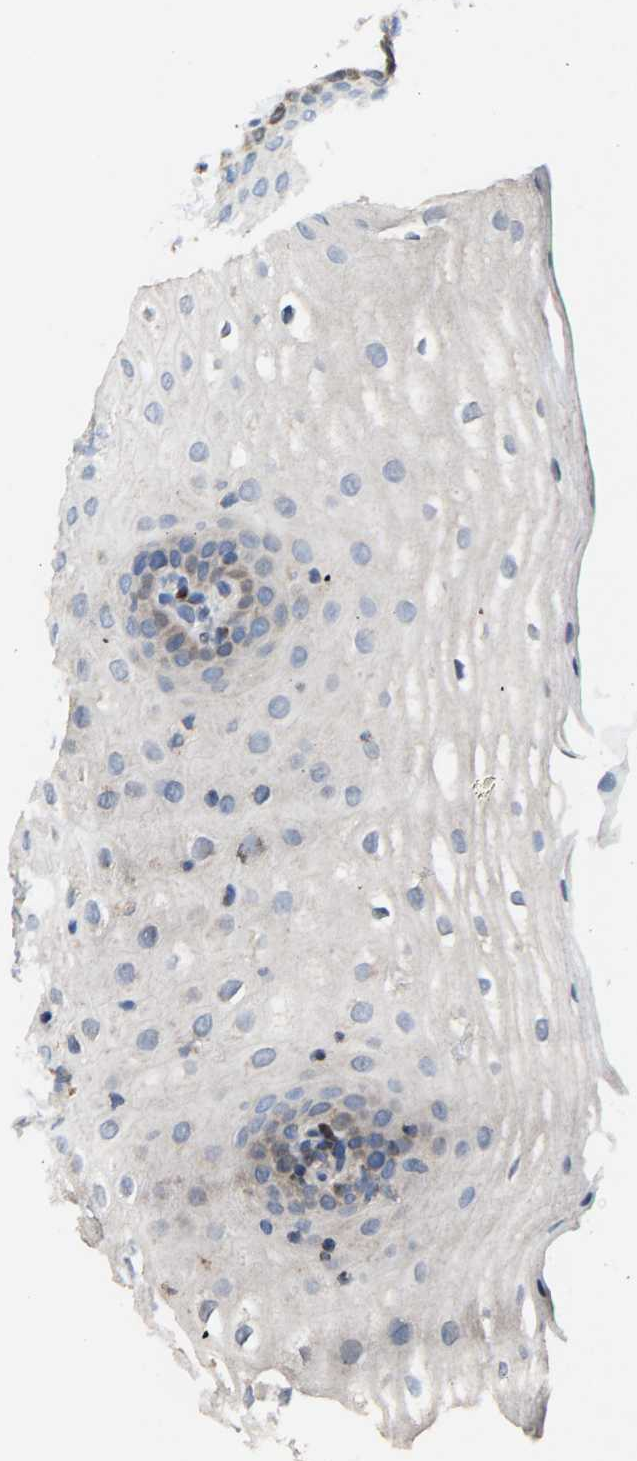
{"staining": {"intensity": "weak", "quantity": "<25%", "location": "cytoplasmic/membranous"}, "tissue": "oral mucosa", "cell_type": "Squamous epithelial cells", "image_type": "normal", "snomed": [{"axis": "morphology", "description": "Normal tissue, NOS"}, {"axis": "topography", "description": "Skin"}, {"axis": "topography", "description": "Oral tissue"}], "caption": "High magnification brightfield microscopy of unremarkable oral mucosa stained with DAB (brown) and counterstained with hematoxylin (blue): squamous epithelial cells show no significant expression.", "gene": "TDRKH", "patient": {"sex": "male", "age": 84}}